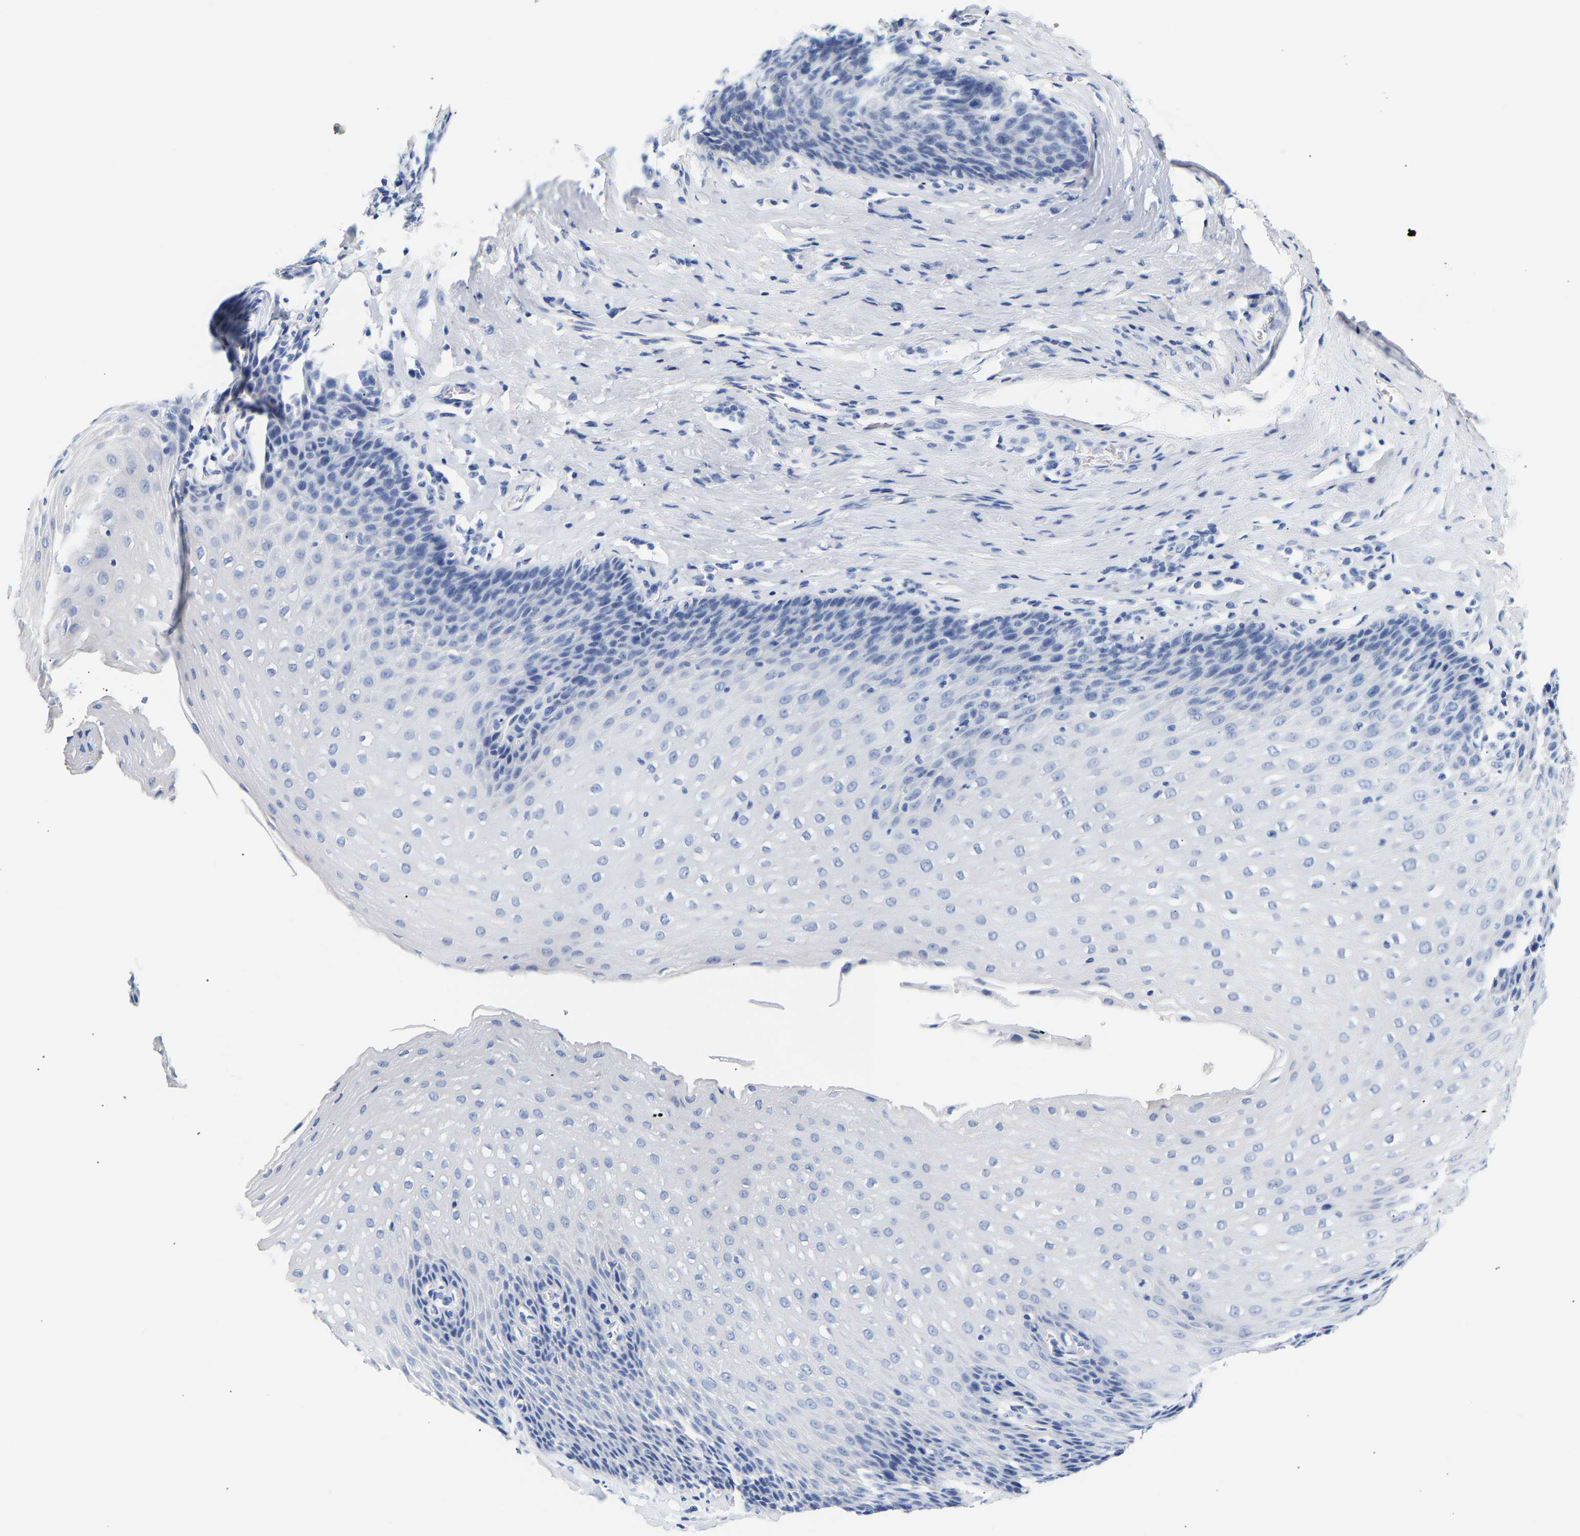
{"staining": {"intensity": "negative", "quantity": "none", "location": "none"}, "tissue": "esophagus", "cell_type": "Squamous epithelial cells", "image_type": "normal", "snomed": [{"axis": "morphology", "description": "Normal tissue, NOS"}, {"axis": "topography", "description": "Esophagus"}], "caption": "Immunohistochemical staining of benign human esophagus displays no significant positivity in squamous epithelial cells. (Immunohistochemistry (ihc), brightfield microscopy, high magnification).", "gene": "SPINK2", "patient": {"sex": "female", "age": 61}}